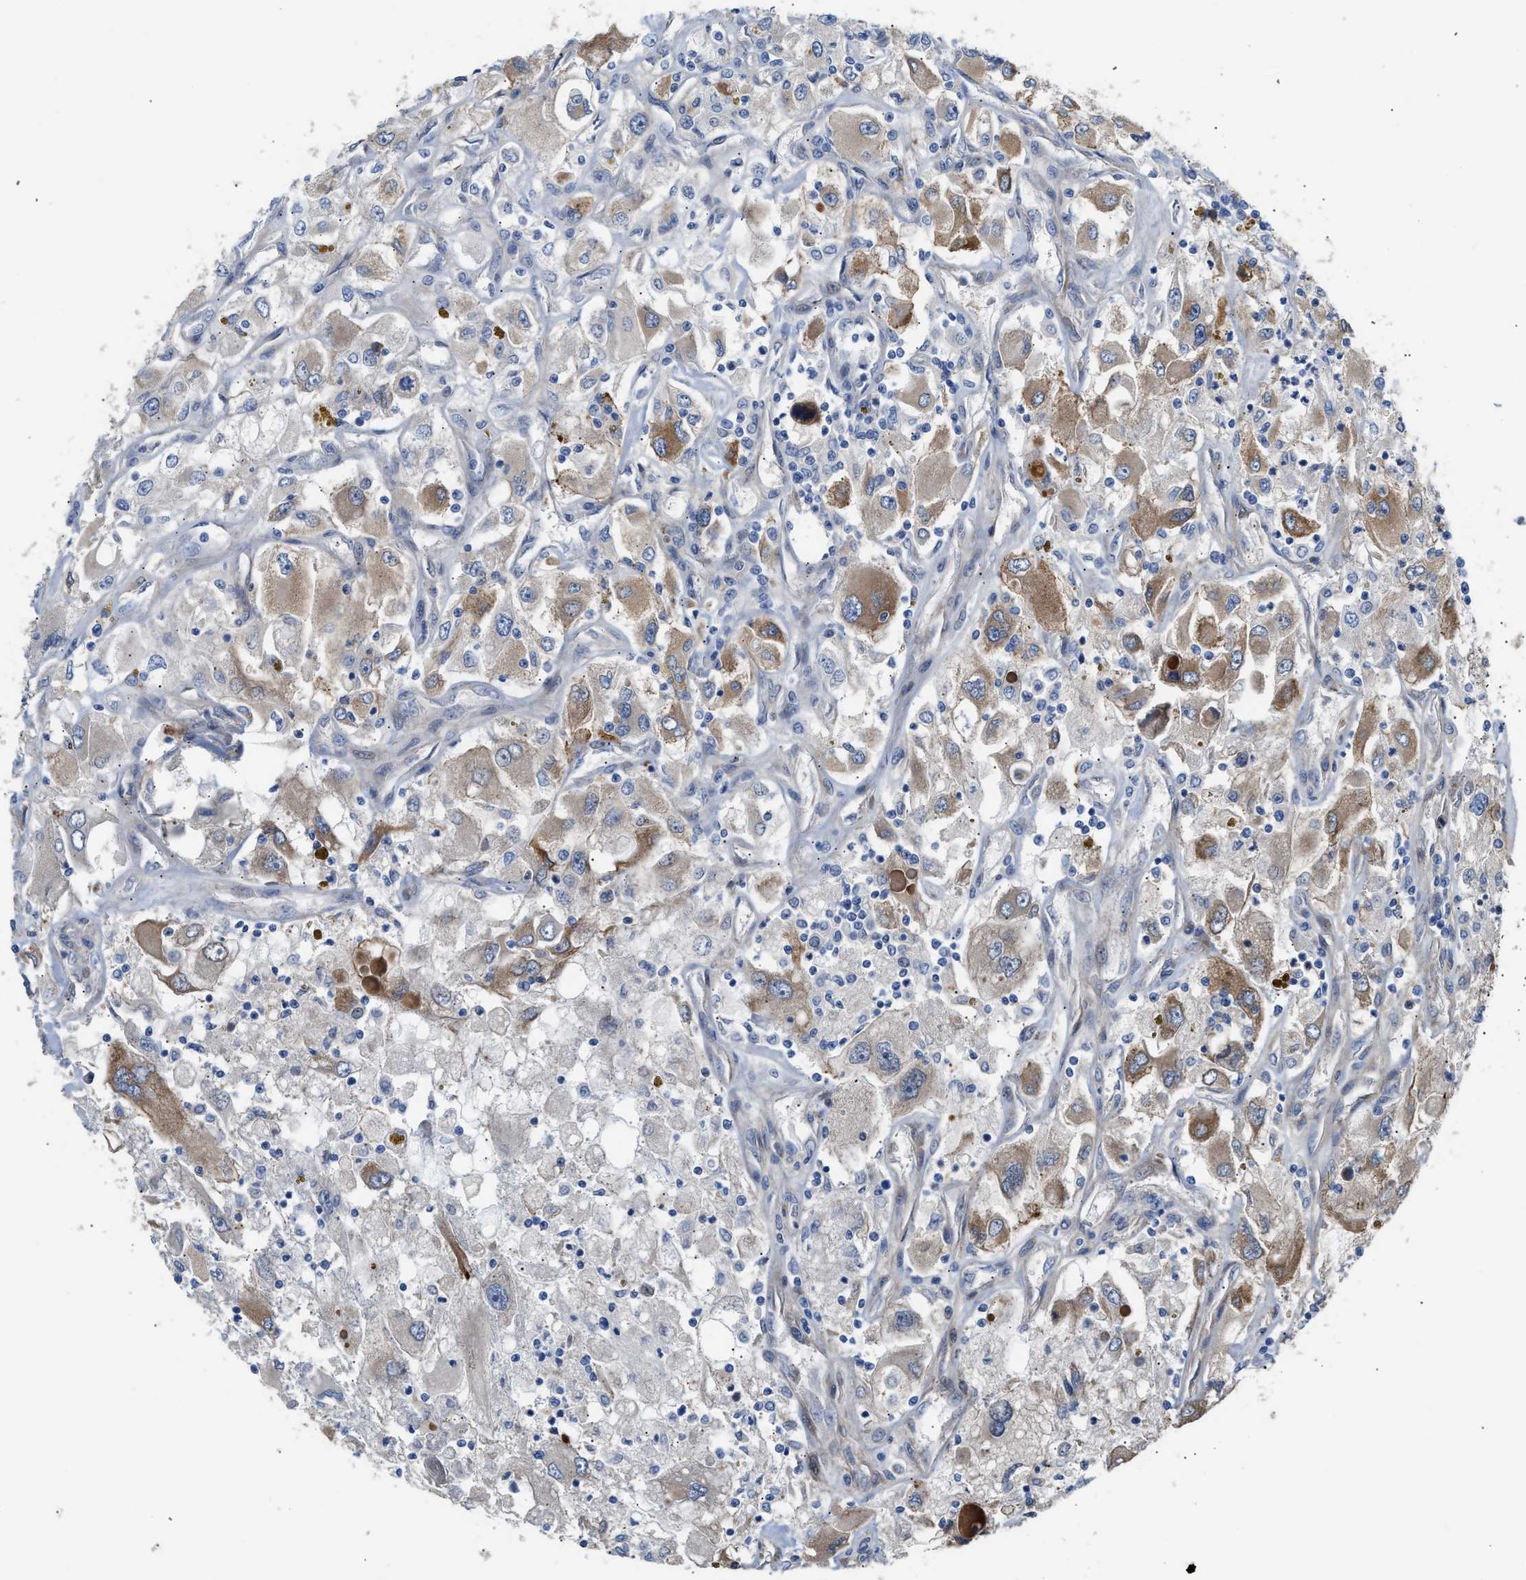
{"staining": {"intensity": "moderate", "quantity": ">75%", "location": "cytoplasmic/membranous"}, "tissue": "renal cancer", "cell_type": "Tumor cells", "image_type": "cancer", "snomed": [{"axis": "morphology", "description": "Adenocarcinoma, NOS"}, {"axis": "topography", "description": "Kidney"}], "caption": "This micrograph reveals IHC staining of human renal adenocarcinoma, with medium moderate cytoplasmic/membranous positivity in approximately >75% of tumor cells.", "gene": "TFPI", "patient": {"sex": "female", "age": 52}}